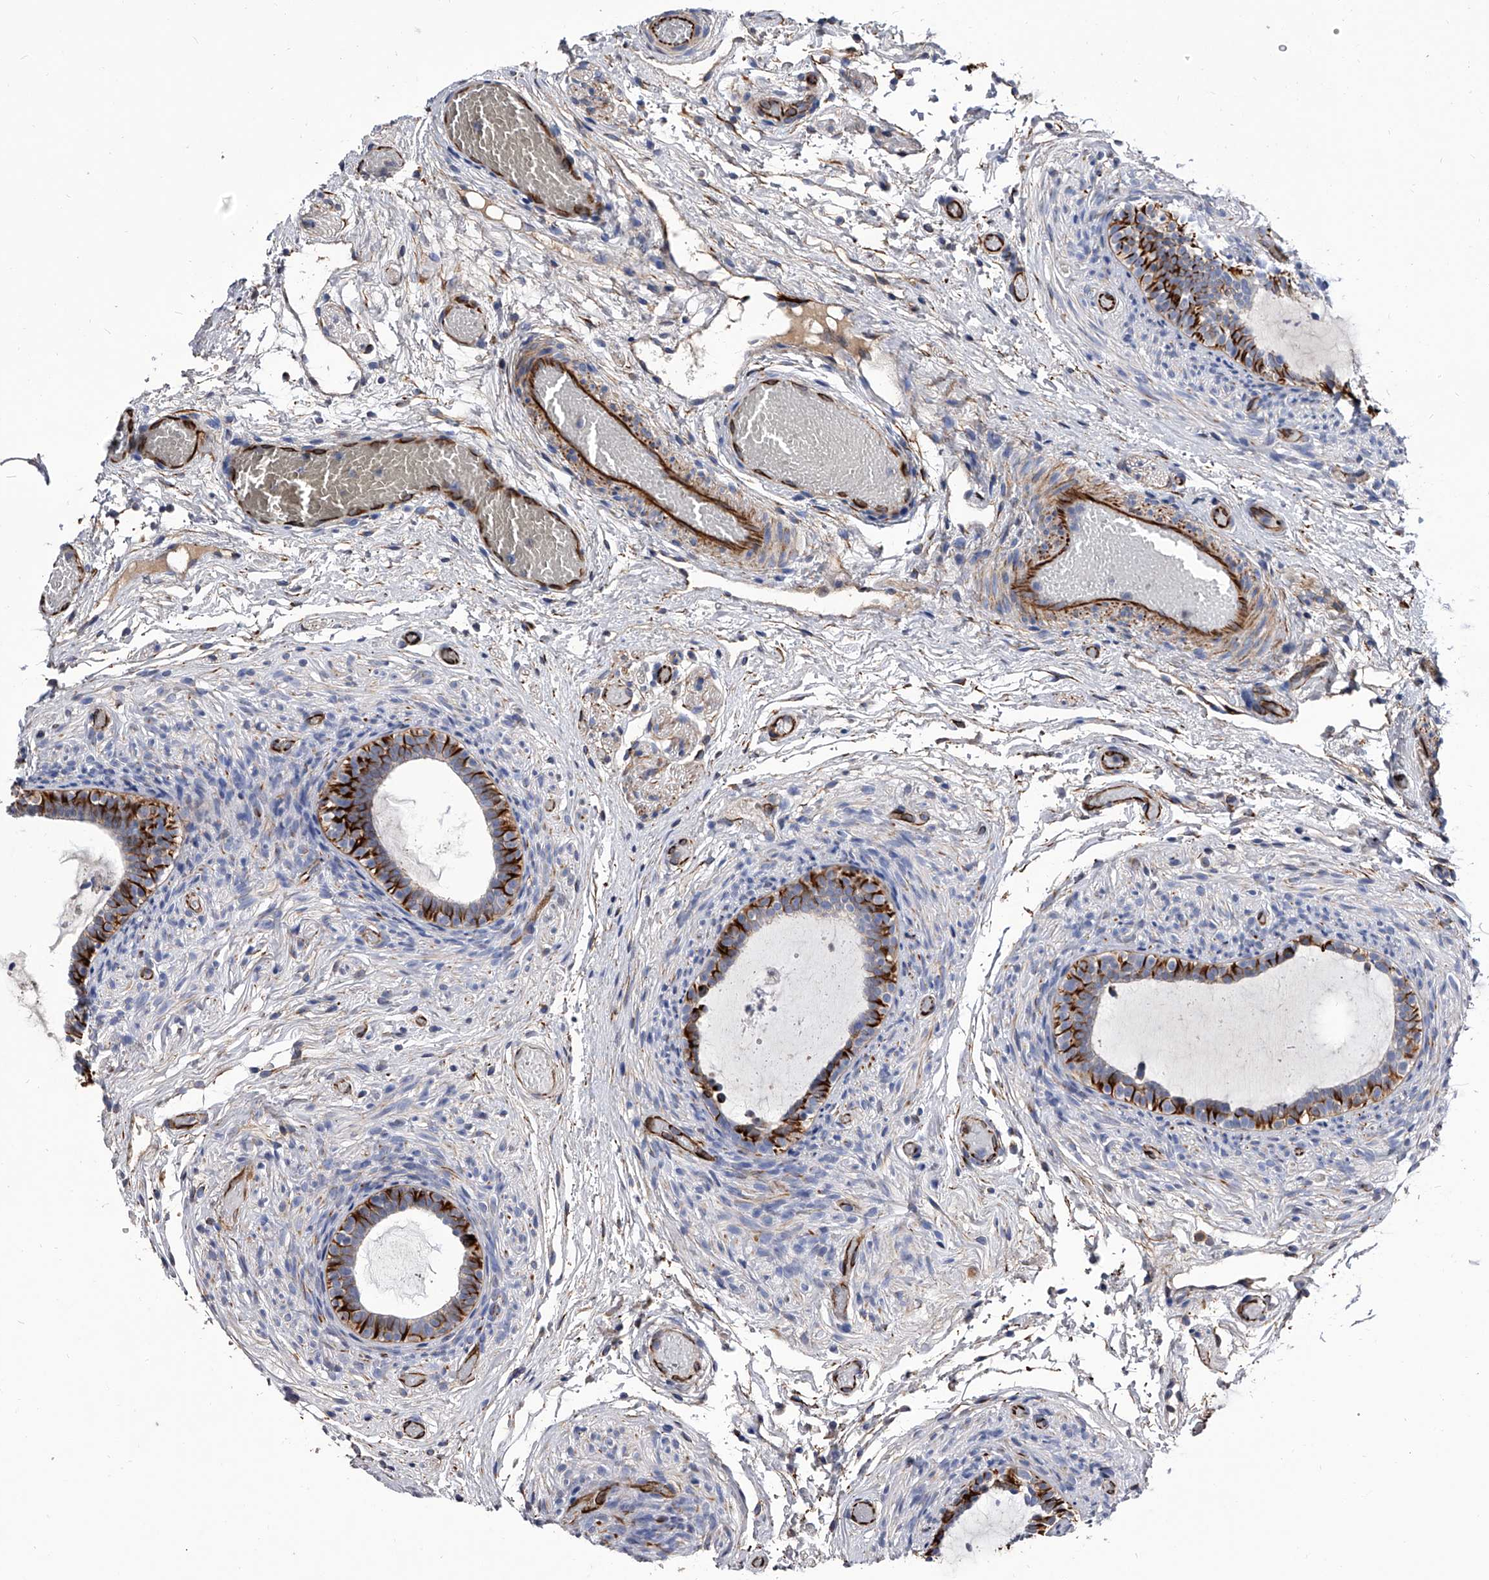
{"staining": {"intensity": "strong", "quantity": "25%-75%", "location": "cytoplasmic/membranous"}, "tissue": "epididymis", "cell_type": "Glandular cells", "image_type": "normal", "snomed": [{"axis": "morphology", "description": "Normal tissue, NOS"}, {"axis": "topography", "description": "Epididymis"}], "caption": "Glandular cells demonstrate high levels of strong cytoplasmic/membranous staining in about 25%-75% of cells in unremarkable epididymis.", "gene": "EFCAB7", "patient": {"sex": "male", "age": 5}}